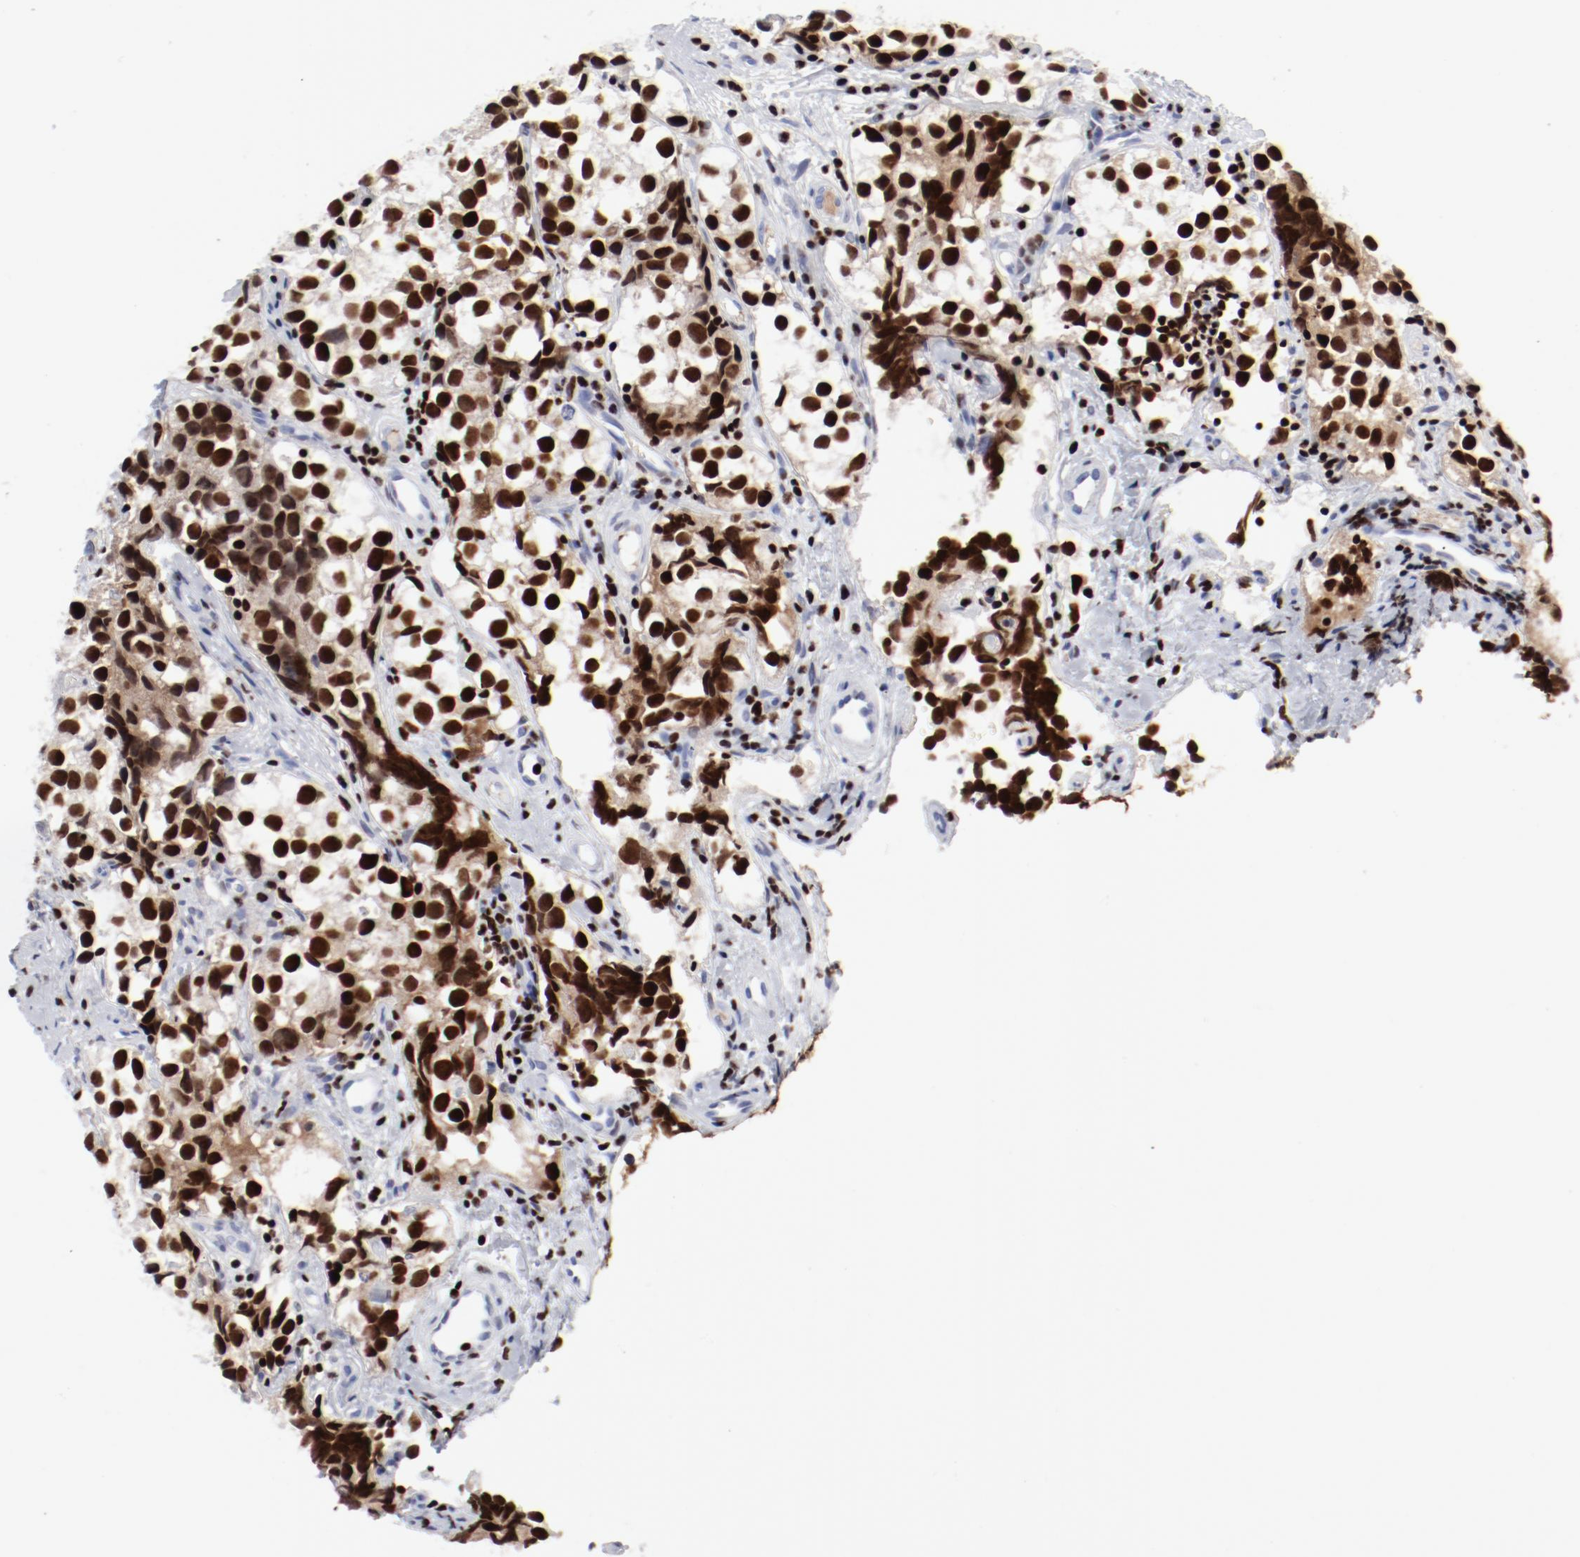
{"staining": {"intensity": "moderate", "quantity": ">75%", "location": "cytoplasmic/membranous,nuclear"}, "tissue": "testis cancer", "cell_type": "Tumor cells", "image_type": "cancer", "snomed": [{"axis": "morphology", "description": "Seminoma, NOS"}, {"axis": "topography", "description": "Testis"}], "caption": "An image of testis cancer stained for a protein shows moderate cytoplasmic/membranous and nuclear brown staining in tumor cells.", "gene": "SMARCC2", "patient": {"sex": "male", "age": 39}}